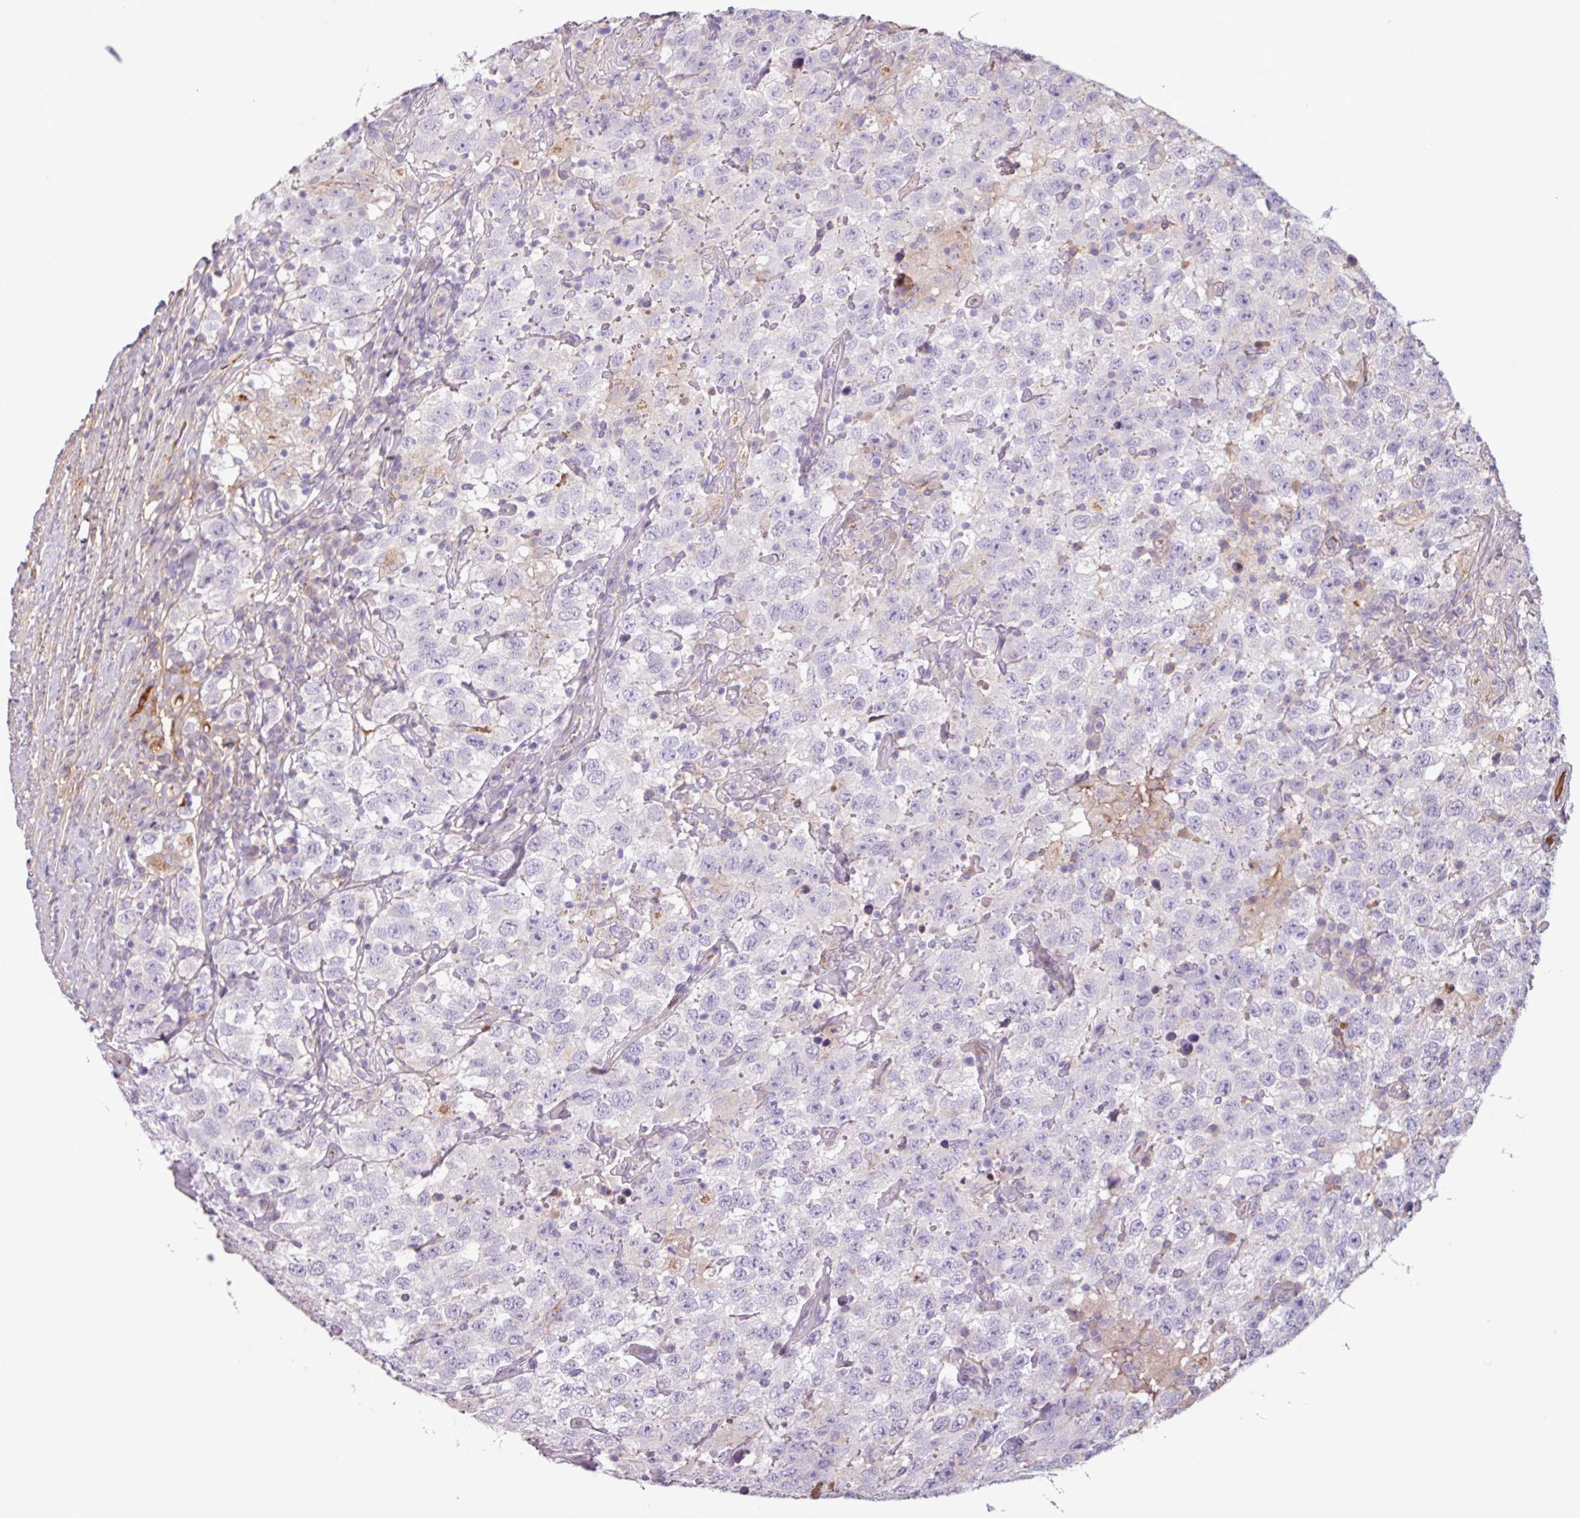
{"staining": {"intensity": "moderate", "quantity": "<25%", "location": "cytoplasmic/membranous"}, "tissue": "testis cancer", "cell_type": "Tumor cells", "image_type": "cancer", "snomed": [{"axis": "morphology", "description": "Seminoma, NOS"}, {"axis": "topography", "description": "Testis"}], "caption": "A high-resolution histopathology image shows immunohistochemistry staining of seminoma (testis), which displays moderate cytoplasmic/membranous positivity in approximately <25% of tumor cells. Ihc stains the protein of interest in brown and the nuclei are stained blue.", "gene": "C4B", "patient": {"sex": "male", "age": 41}}